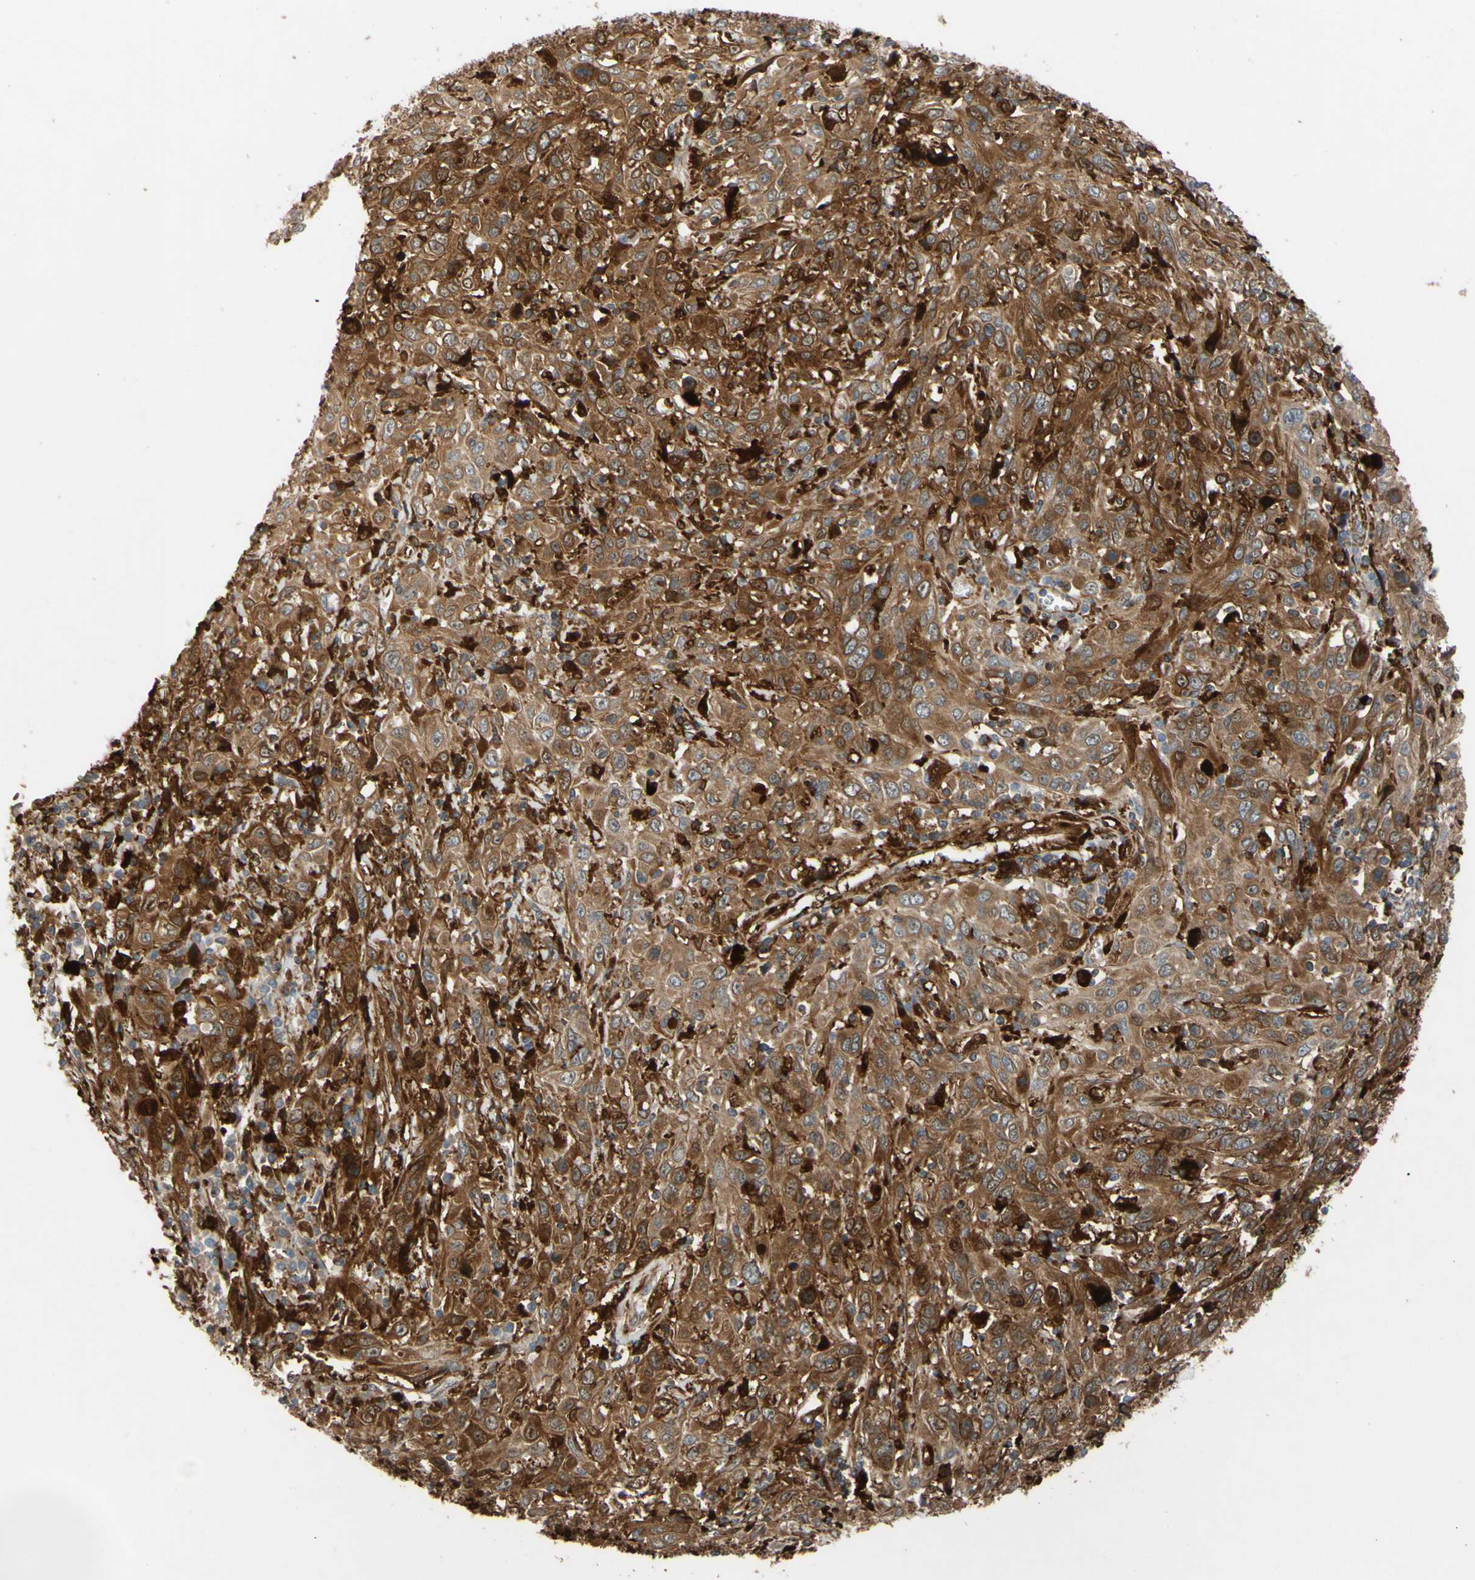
{"staining": {"intensity": "strong", "quantity": ">75%", "location": "cytoplasmic/membranous"}, "tissue": "cervical cancer", "cell_type": "Tumor cells", "image_type": "cancer", "snomed": [{"axis": "morphology", "description": "Squamous cell carcinoma, NOS"}, {"axis": "topography", "description": "Cervix"}], "caption": "Cervical cancer (squamous cell carcinoma) was stained to show a protein in brown. There is high levels of strong cytoplasmic/membranous positivity in about >75% of tumor cells. (Brightfield microscopy of DAB IHC at high magnification).", "gene": "SPTLC1", "patient": {"sex": "female", "age": 46}}